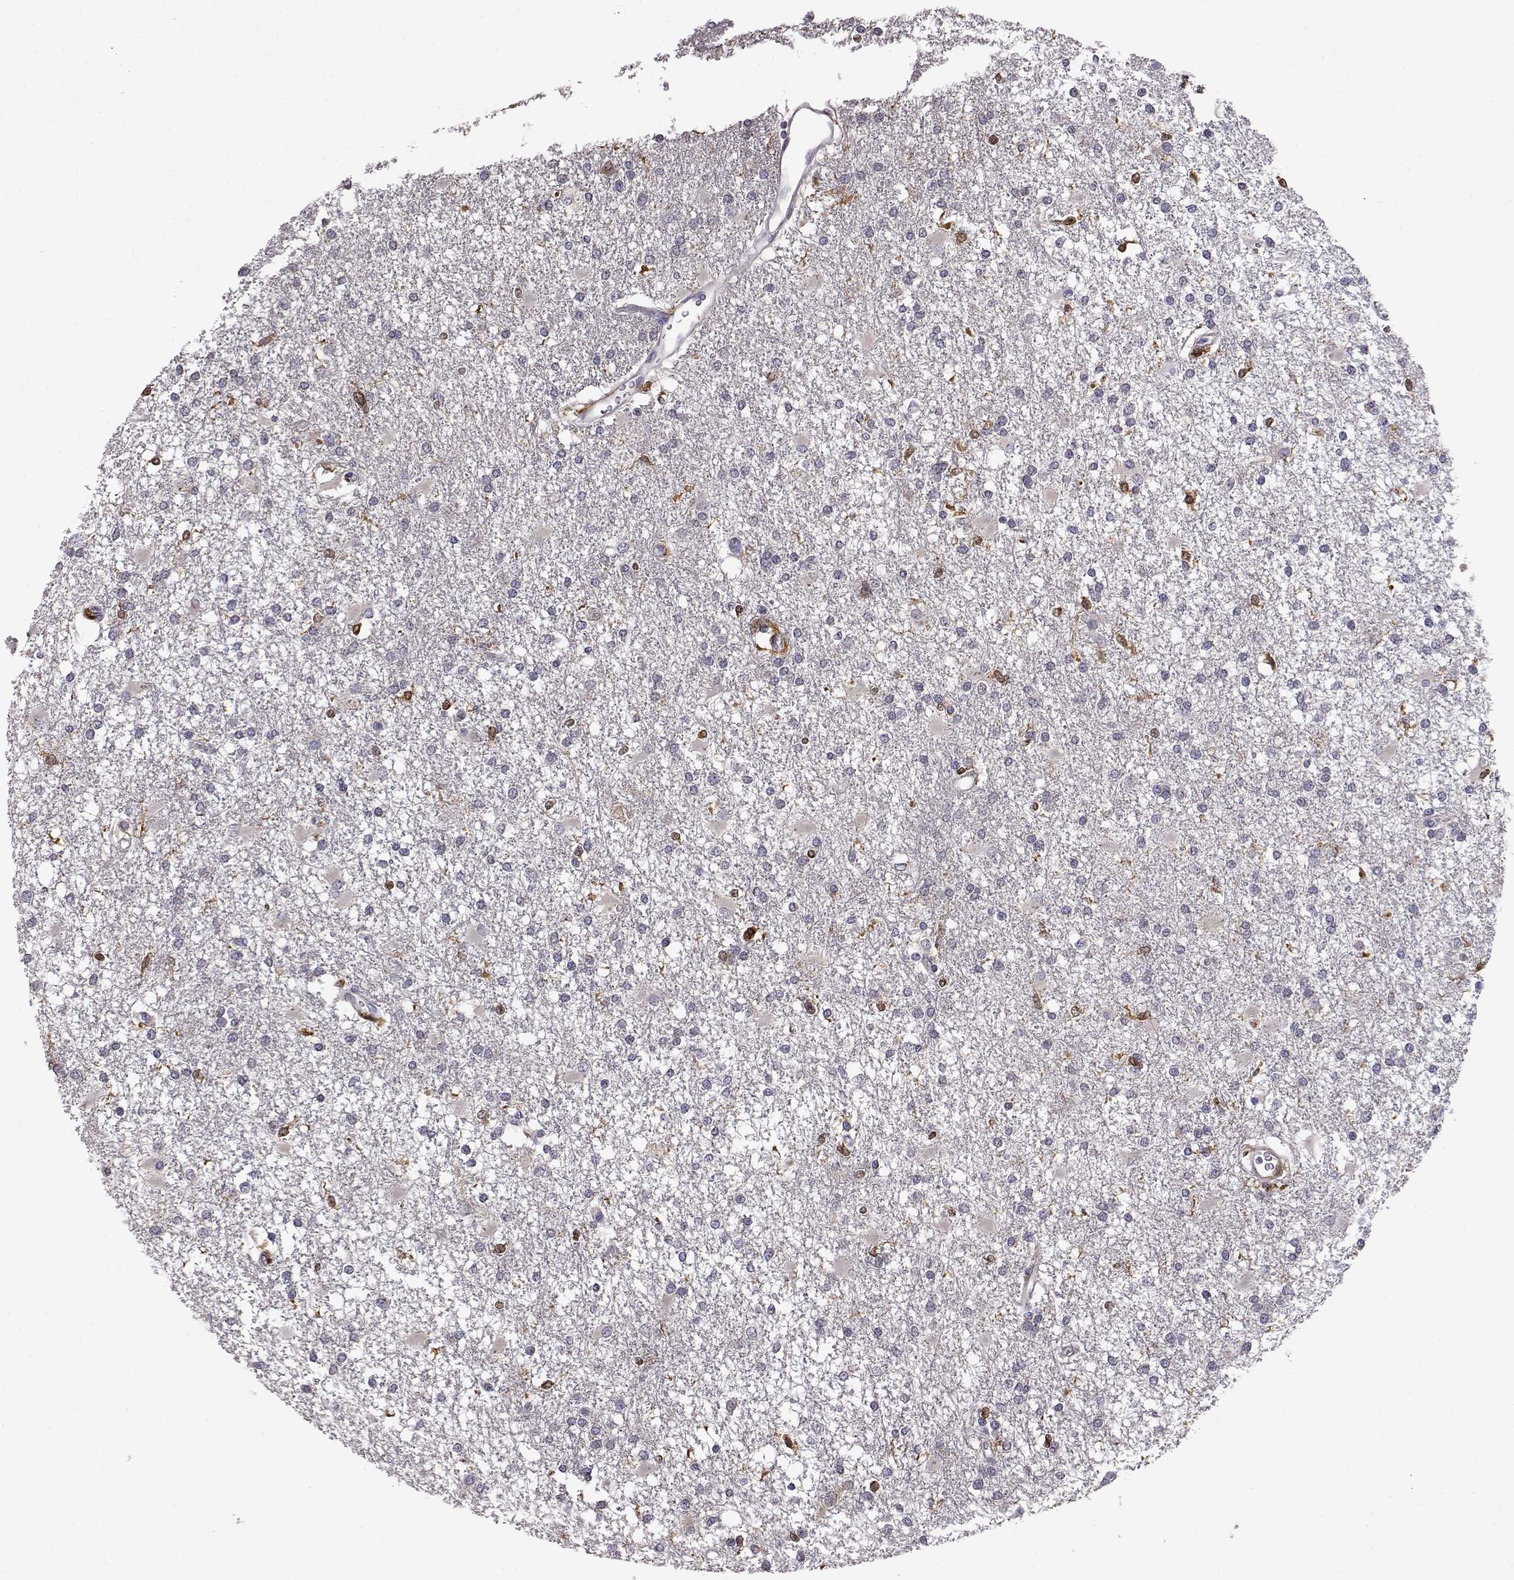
{"staining": {"intensity": "moderate", "quantity": "<25%", "location": "cytoplasmic/membranous"}, "tissue": "glioma", "cell_type": "Tumor cells", "image_type": "cancer", "snomed": [{"axis": "morphology", "description": "Glioma, malignant, High grade"}, {"axis": "topography", "description": "Cerebral cortex"}], "caption": "The micrograph reveals staining of high-grade glioma (malignant), revealing moderate cytoplasmic/membranous protein expression (brown color) within tumor cells.", "gene": "AKR1B1", "patient": {"sex": "male", "age": 79}}